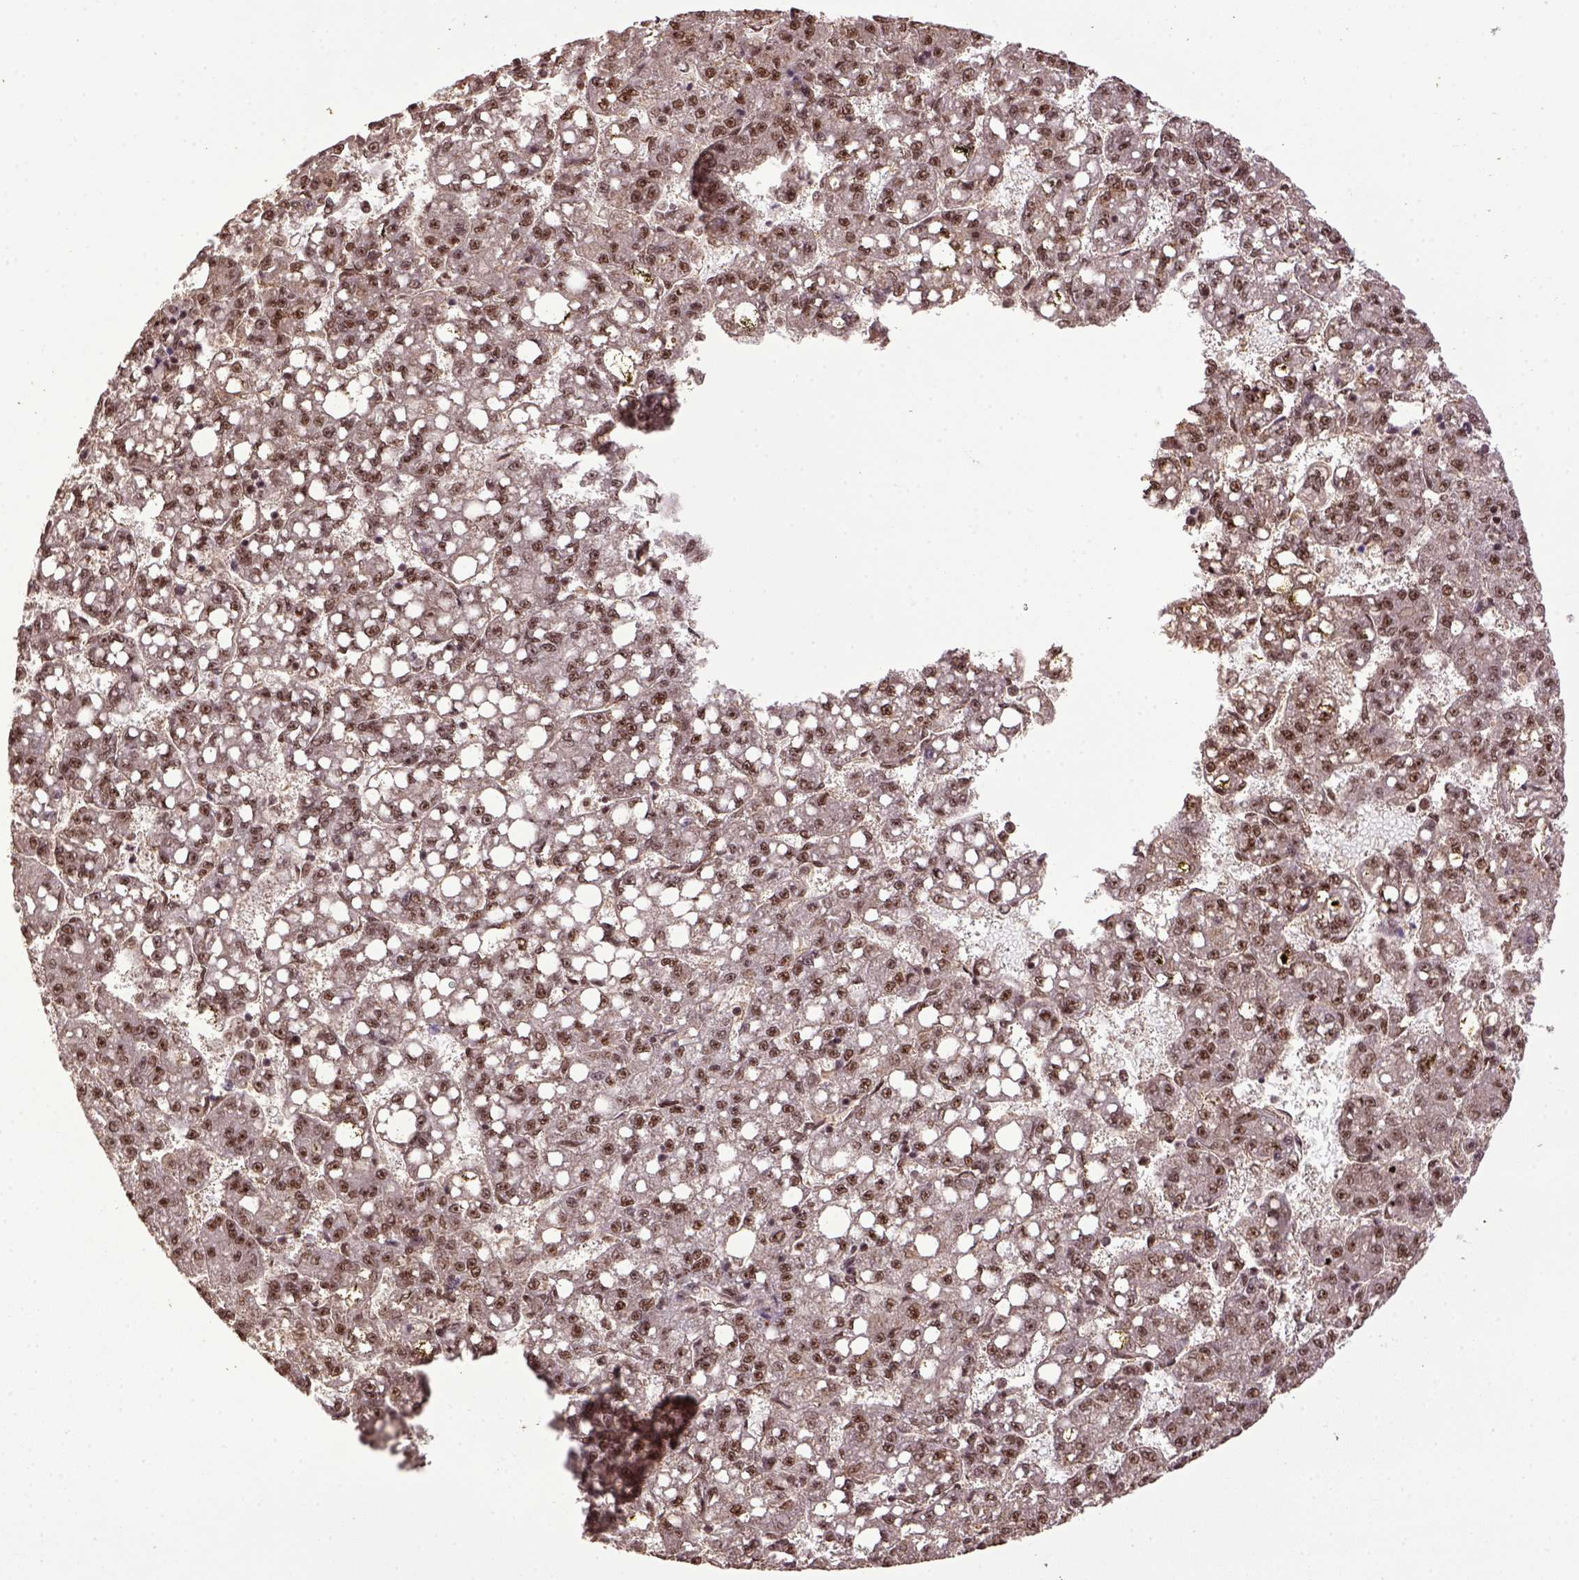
{"staining": {"intensity": "moderate", "quantity": ">75%", "location": "nuclear"}, "tissue": "liver cancer", "cell_type": "Tumor cells", "image_type": "cancer", "snomed": [{"axis": "morphology", "description": "Carcinoma, Hepatocellular, NOS"}, {"axis": "topography", "description": "Liver"}], "caption": "Human liver cancer stained with a brown dye displays moderate nuclear positive staining in approximately >75% of tumor cells.", "gene": "PPIG", "patient": {"sex": "female", "age": 65}}